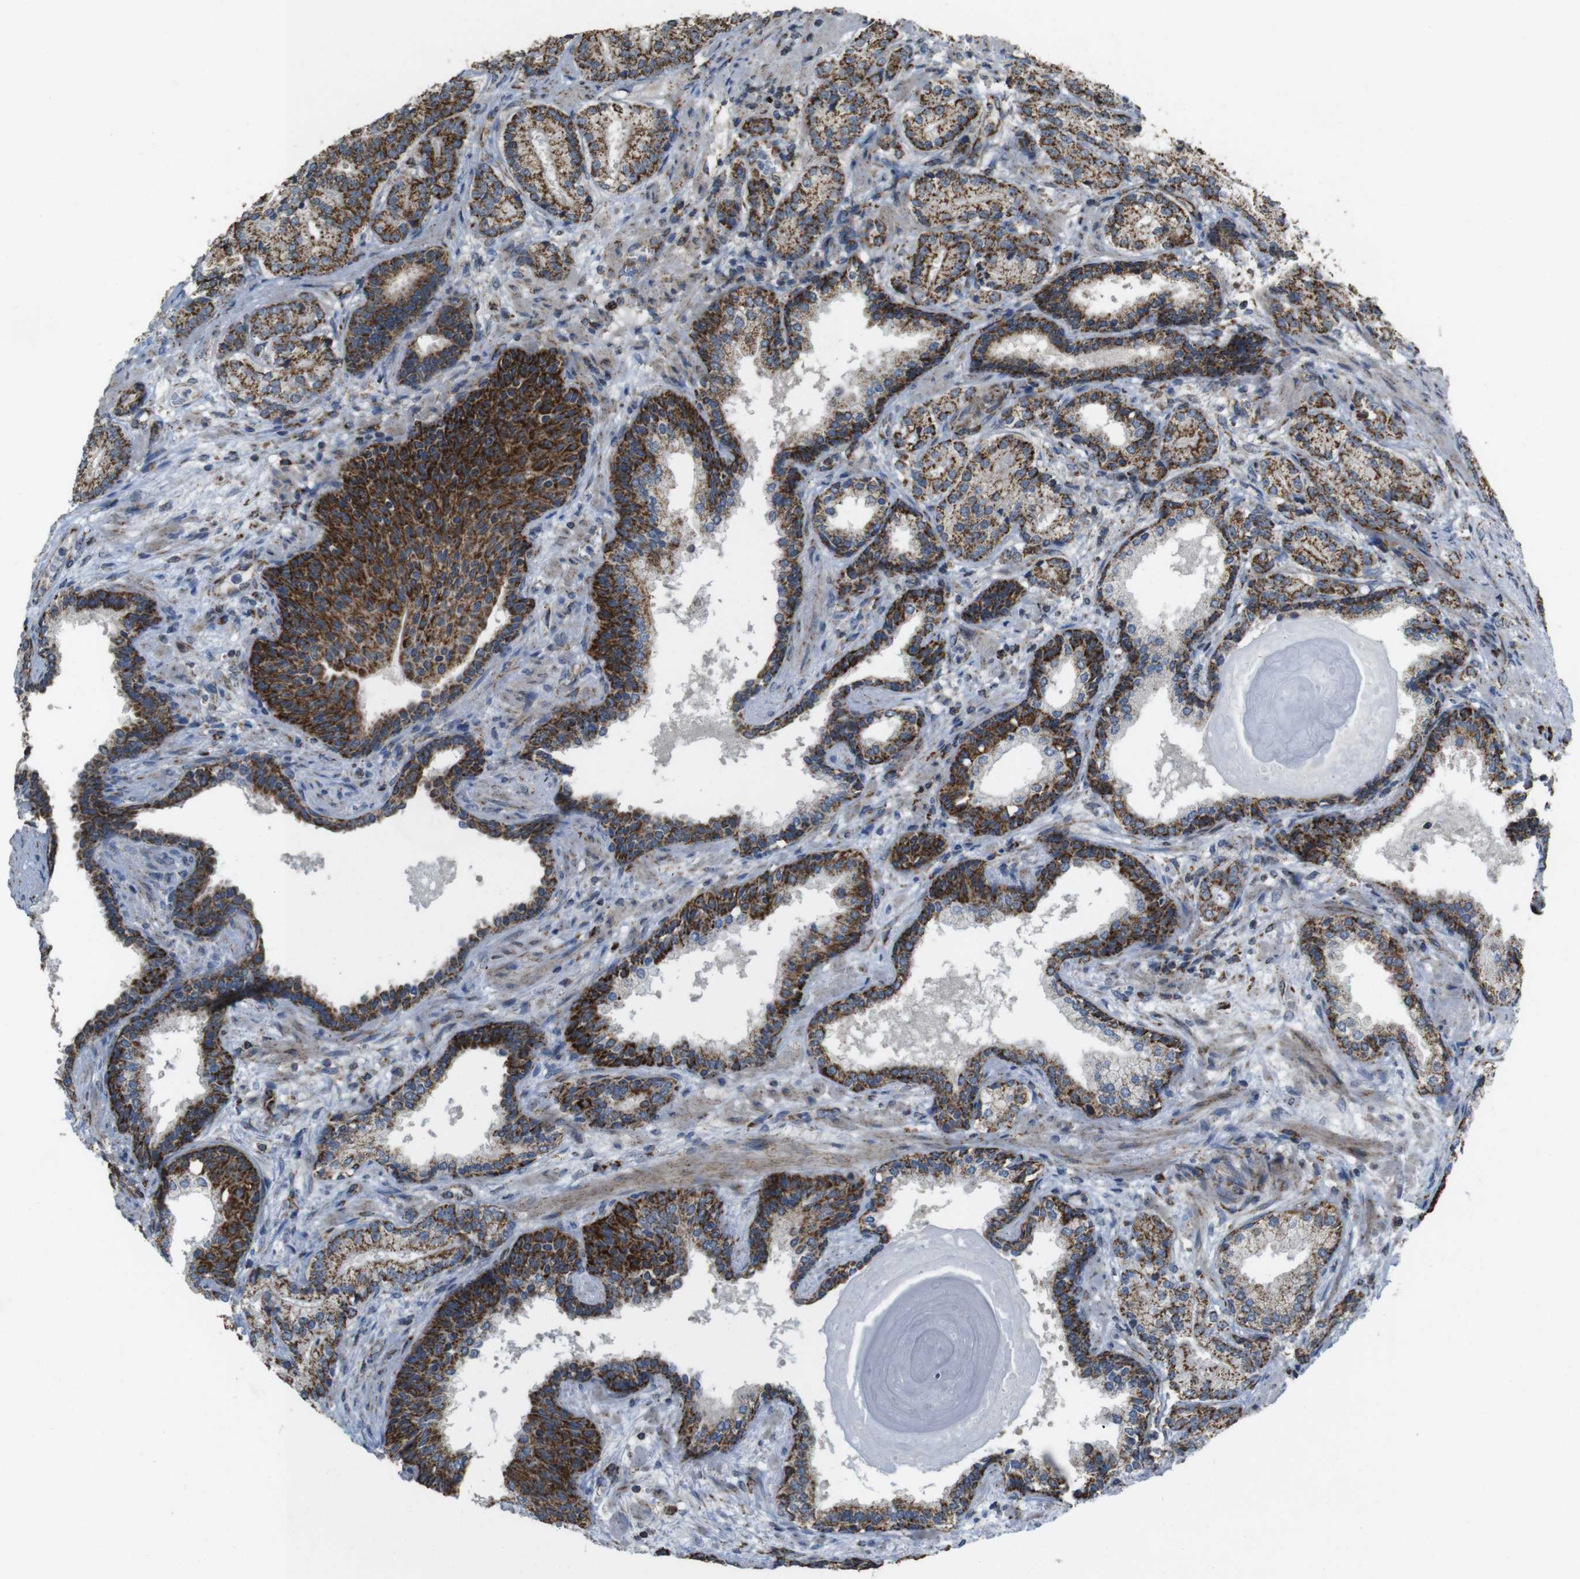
{"staining": {"intensity": "moderate", "quantity": ">75%", "location": "cytoplasmic/membranous"}, "tissue": "prostate cancer", "cell_type": "Tumor cells", "image_type": "cancer", "snomed": [{"axis": "morphology", "description": "Adenocarcinoma, High grade"}, {"axis": "topography", "description": "Prostate"}], "caption": "Immunohistochemistry micrograph of human prostate high-grade adenocarcinoma stained for a protein (brown), which demonstrates medium levels of moderate cytoplasmic/membranous positivity in about >75% of tumor cells.", "gene": "CALHM2", "patient": {"sex": "male", "age": 61}}